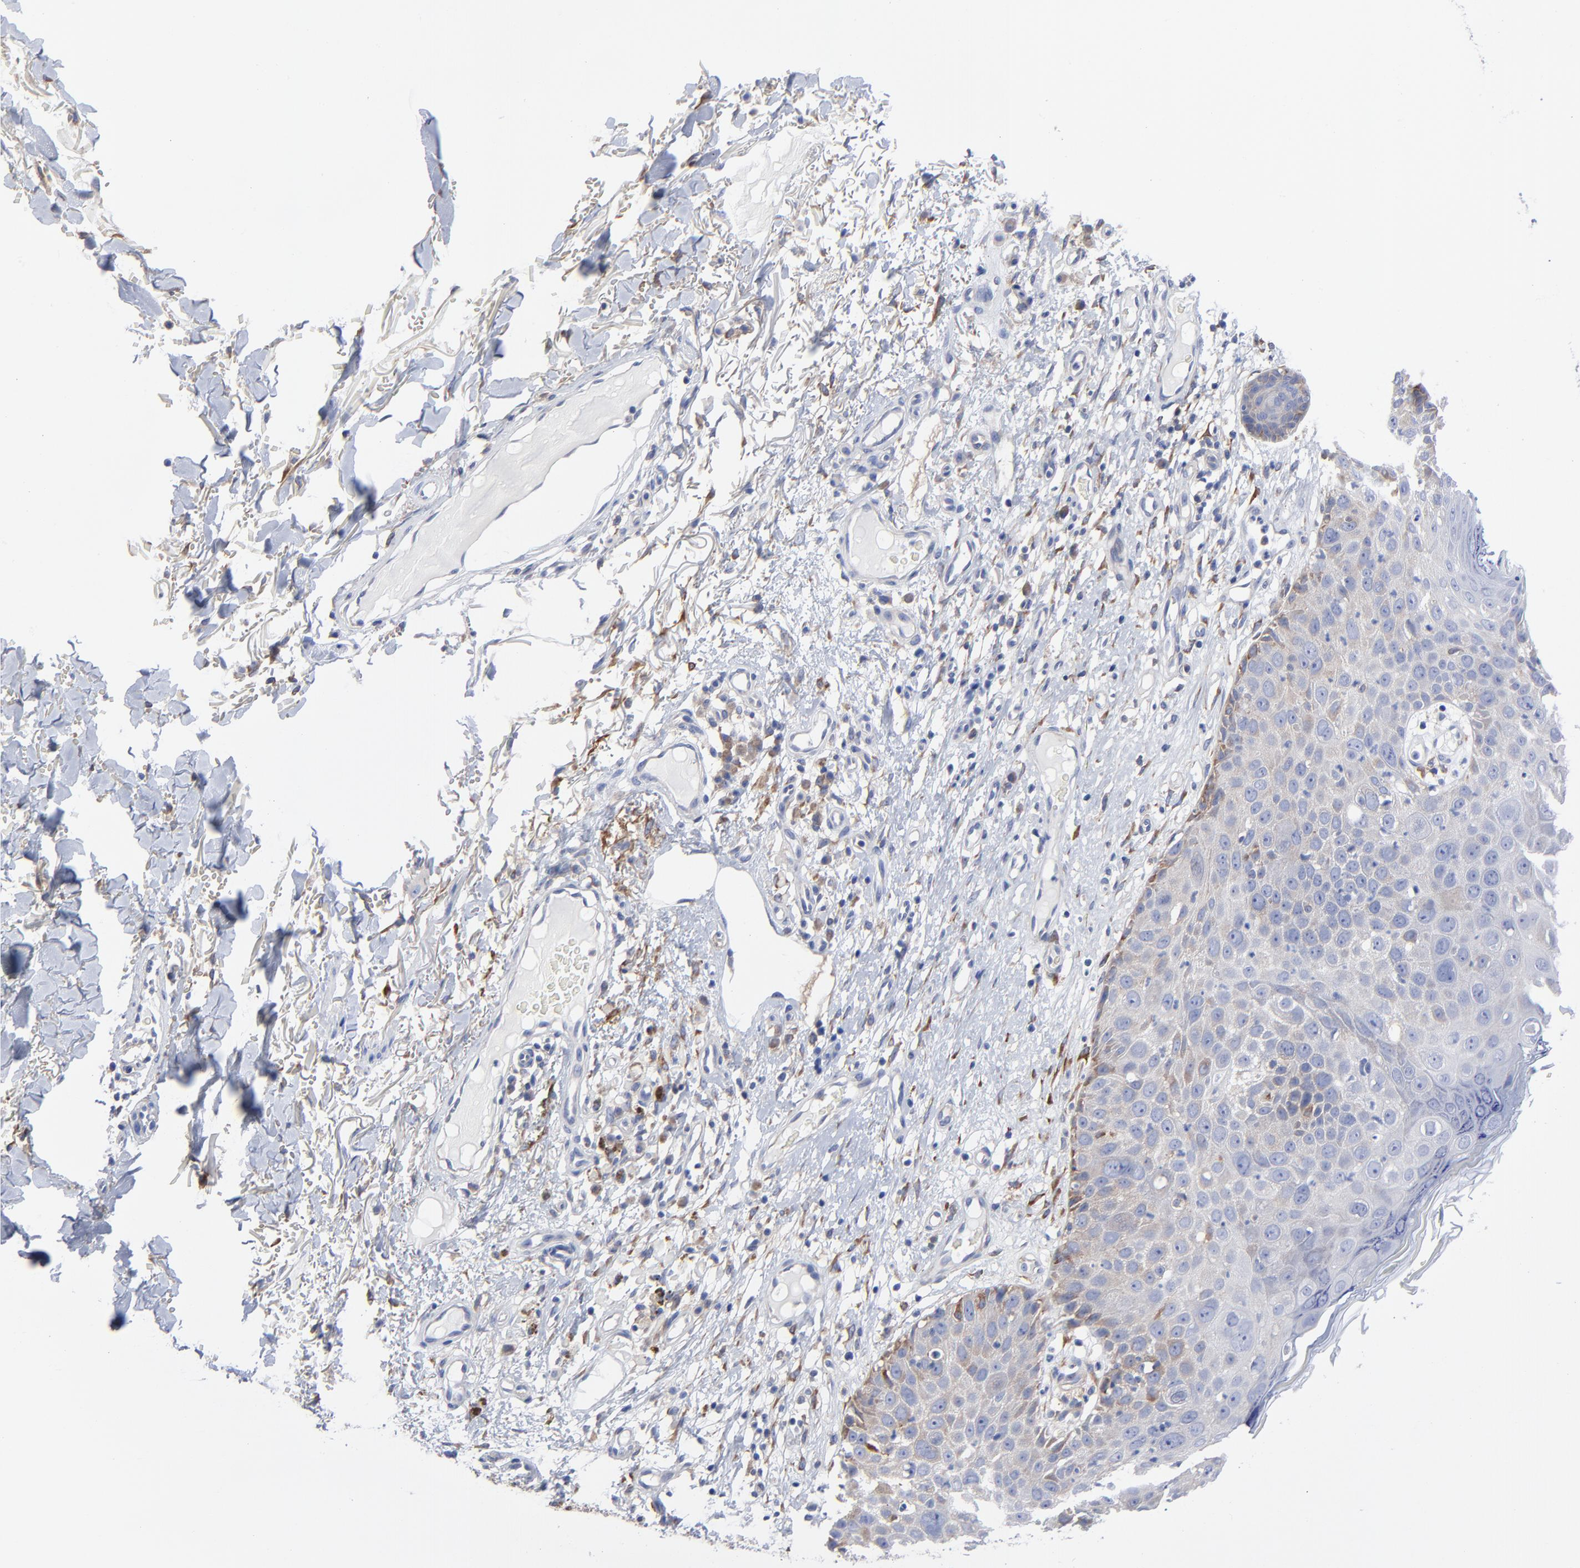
{"staining": {"intensity": "weak", "quantity": "<25%", "location": "cytoplasmic/membranous"}, "tissue": "skin cancer", "cell_type": "Tumor cells", "image_type": "cancer", "snomed": [{"axis": "morphology", "description": "Squamous cell carcinoma, NOS"}, {"axis": "topography", "description": "Skin"}], "caption": "Tumor cells are negative for brown protein staining in skin squamous cell carcinoma.", "gene": "STAT2", "patient": {"sex": "male", "age": 87}}